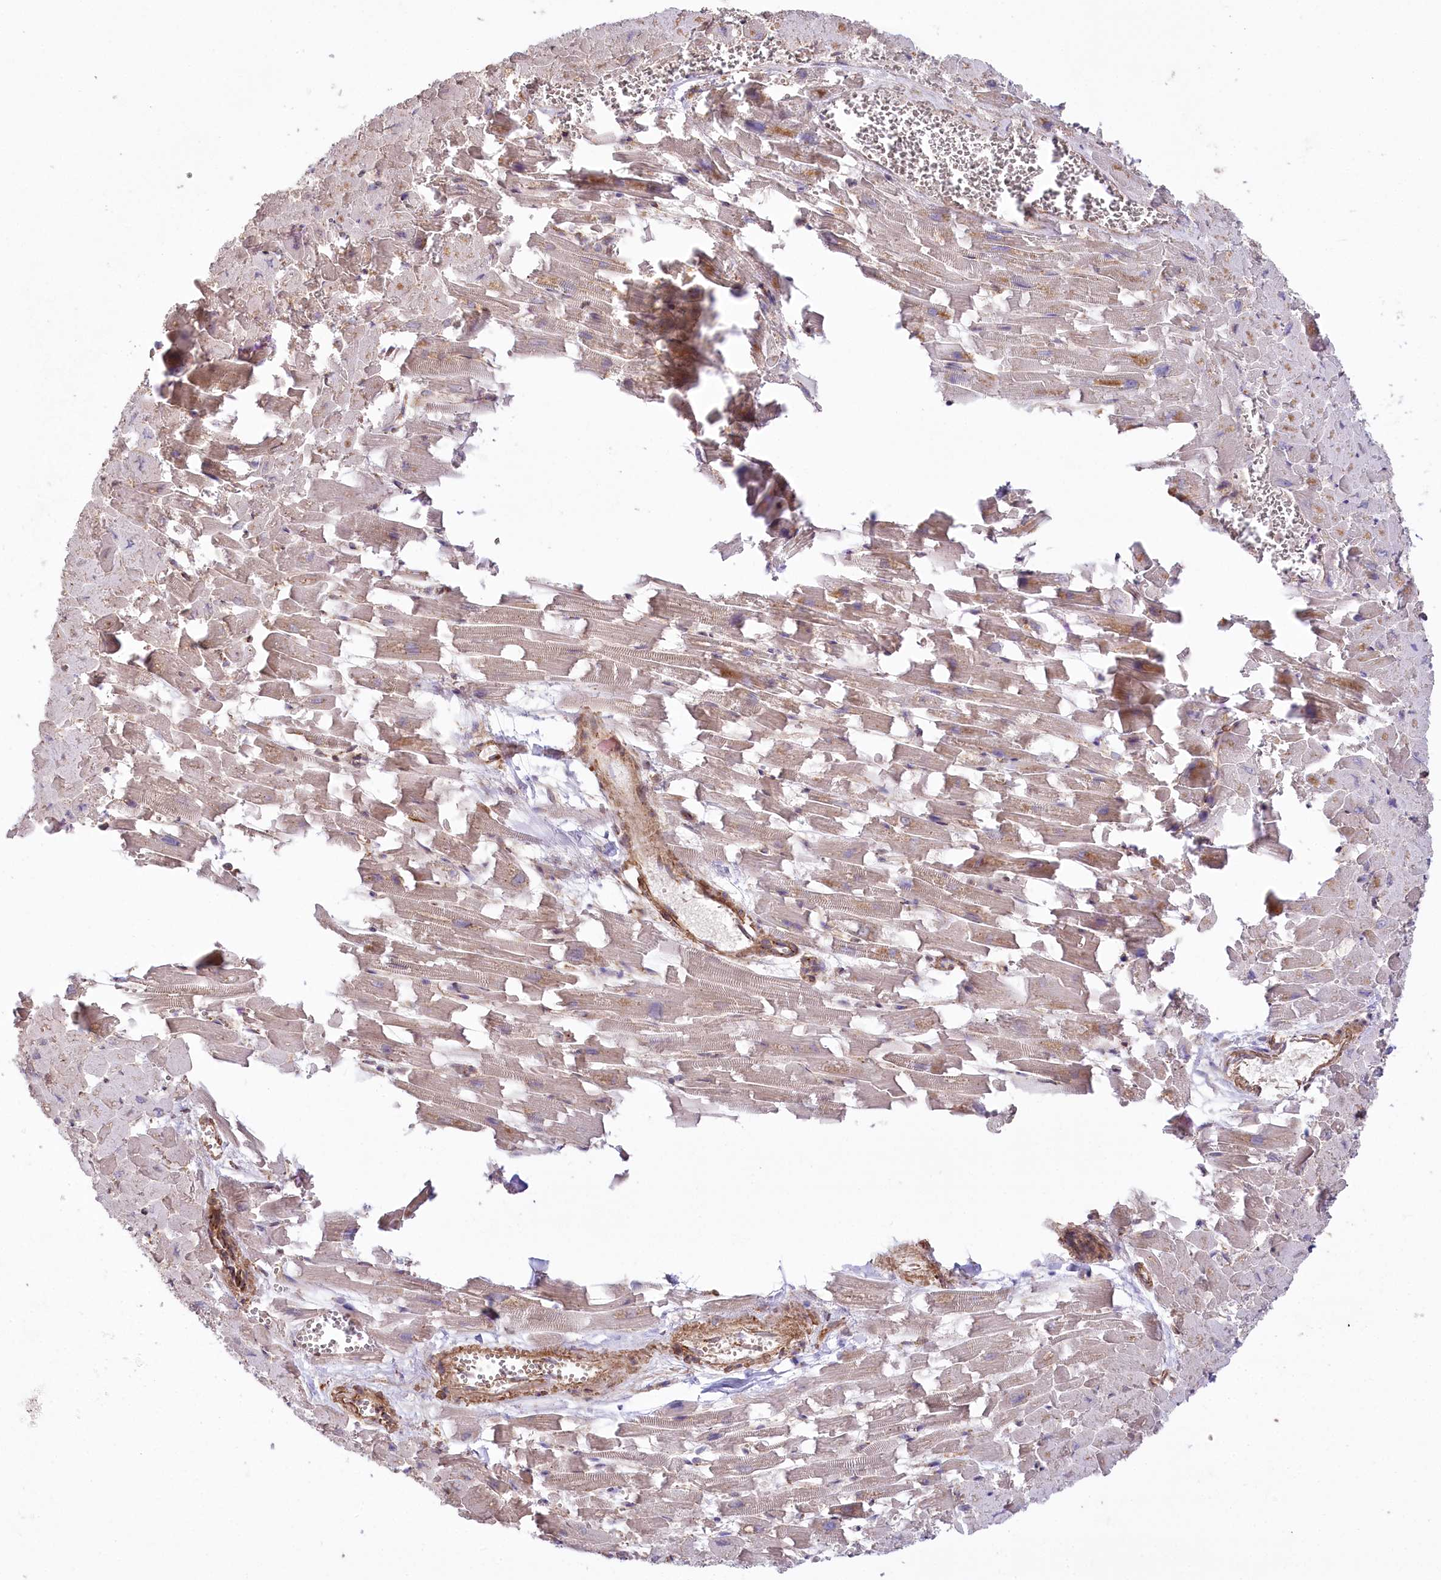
{"staining": {"intensity": "moderate", "quantity": "25%-75%", "location": "cytoplasmic/membranous"}, "tissue": "heart muscle", "cell_type": "Cardiomyocytes", "image_type": "normal", "snomed": [{"axis": "morphology", "description": "Normal tissue, NOS"}, {"axis": "topography", "description": "Heart"}], "caption": "The photomicrograph shows a brown stain indicating the presence of a protein in the cytoplasmic/membranous of cardiomyocytes in heart muscle.", "gene": "CCDC91", "patient": {"sex": "female", "age": 64}}